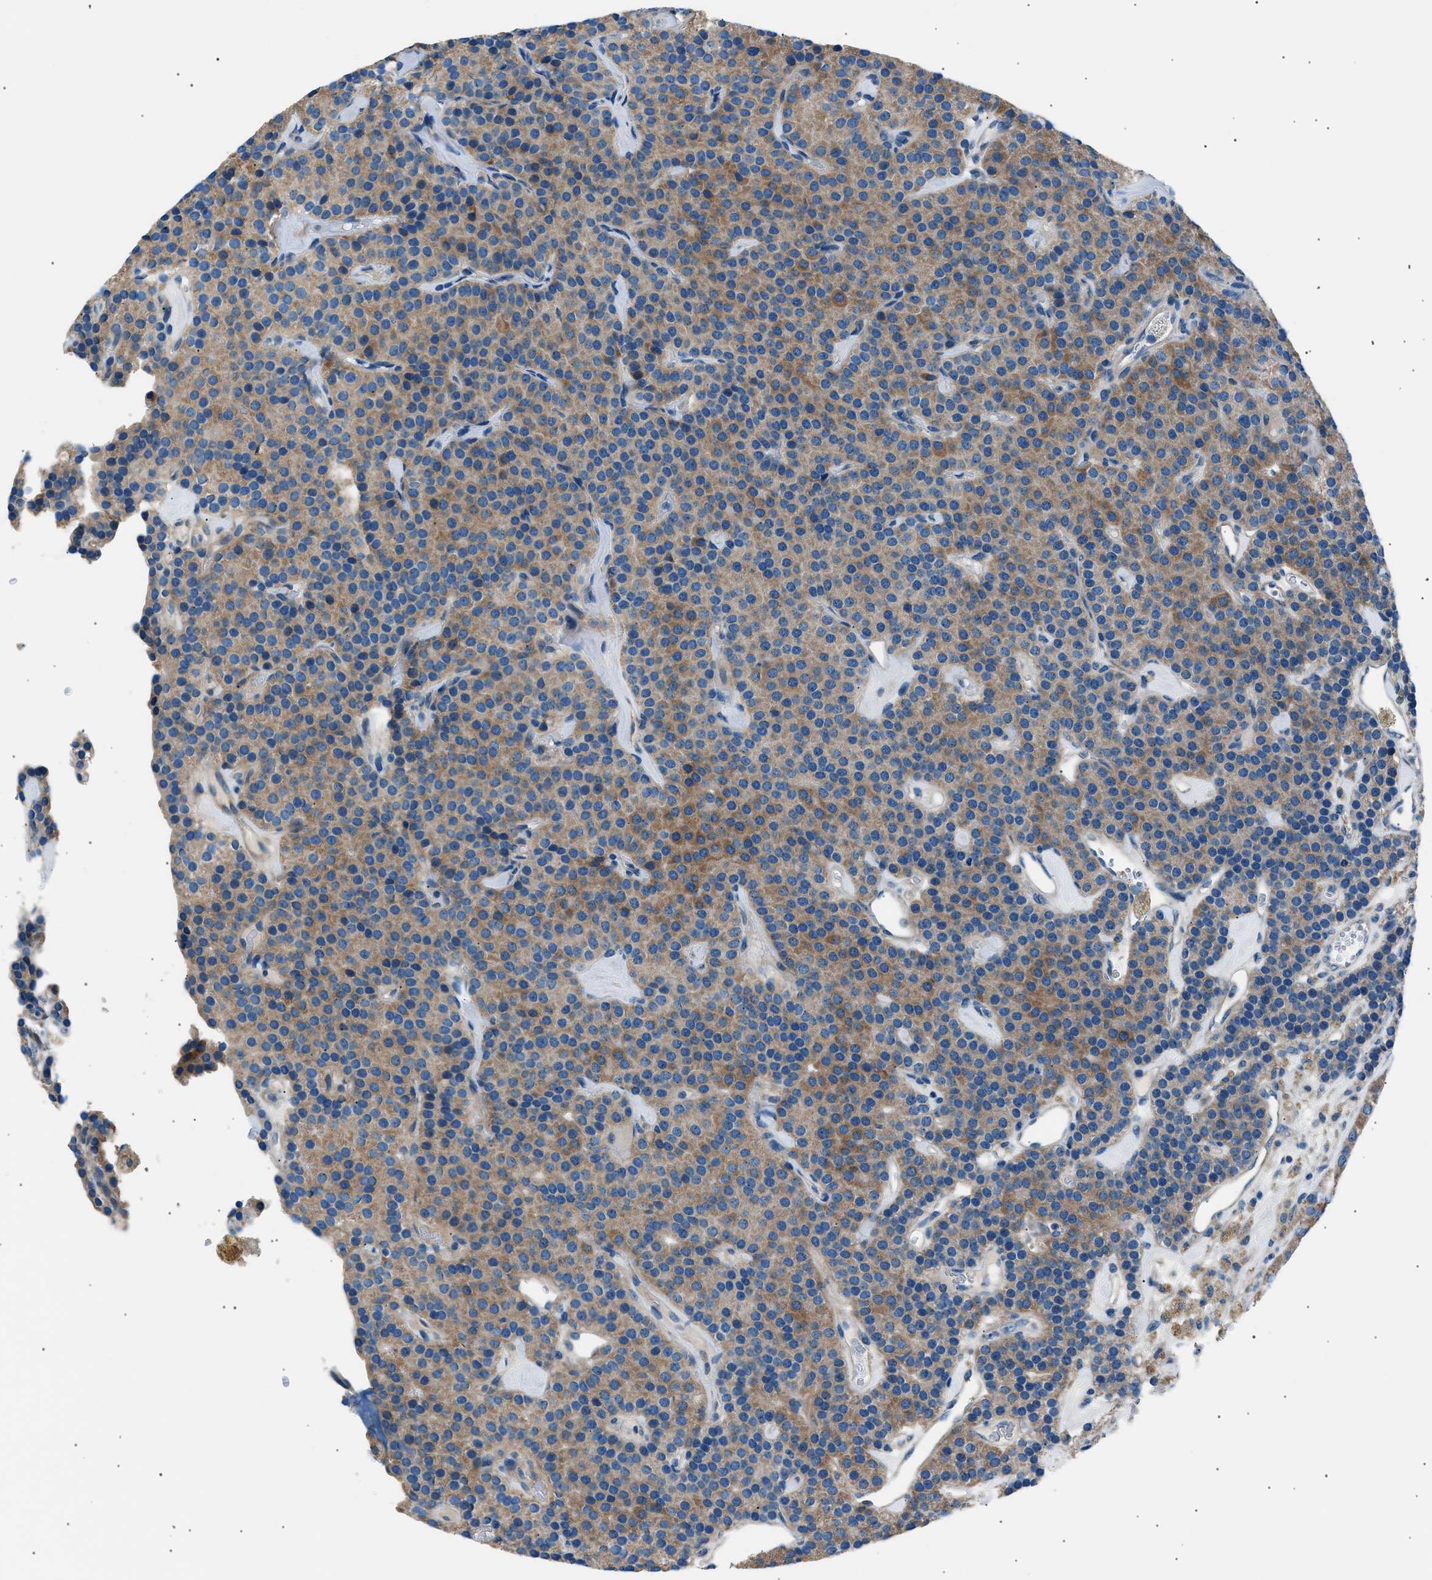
{"staining": {"intensity": "moderate", "quantity": "25%-75%", "location": "cytoplasmic/membranous"}, "tissue": "parathyroid gland", "cell_type": "Glandular cells", "image_type": "normal", "snomed": [{"axis": "morphology", "description": "Normal tissue, NOS"}, {"axis": "morphology", "description": "Adenoma, NOS"}, {"axis": "topography", "description": "Parathyroid gland"}], "caption": "Normal parathyroid gland was stained to show a protein in brown. There is medium levels of moderate cytoplasmic/membranous expression in approximately 25%-75% of glandular cells.", "gene": "LRRC37B", "patient": {"sex": "female", "age": 86}}